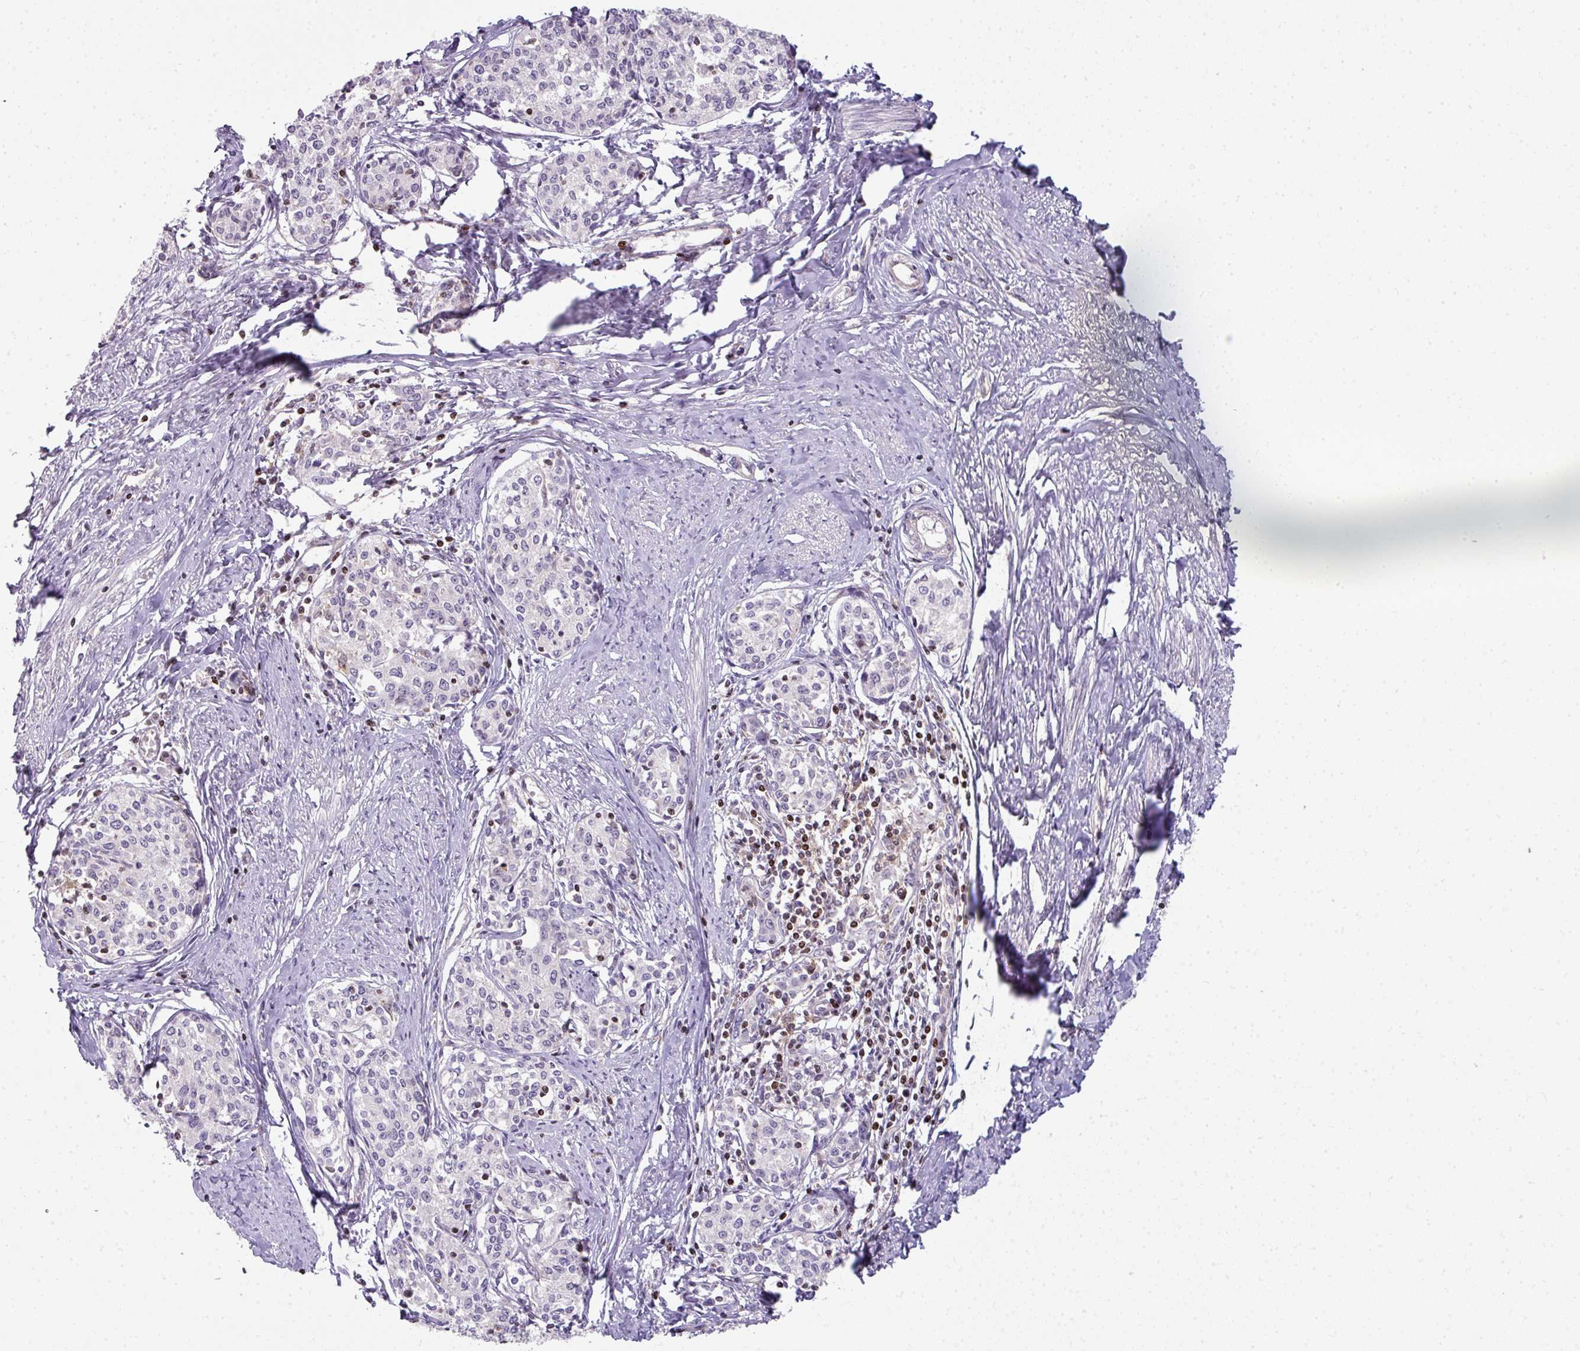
{"staining": {"intensity": "negative", "quantity": "none", "location": "none"}, "tissue": "cervical cancer", "cell_type": "Tumor cells", "image_type": "cancer", "snomed": [{"axis": "morphology", "description": "Squamous cell carcinoma, NOS"}, {"axis": "morphology", "description": "Adenocarcinoma, NOS"}, {"axis": "topography", "description": "Cervix"}], "caption": "This is an IHC photomicrograph of cervical cancer (adenocarcinoma). There is no expression in tumor cells.", "gene": "STAT5A", "patient": {"sex": "female", "age": 52}}